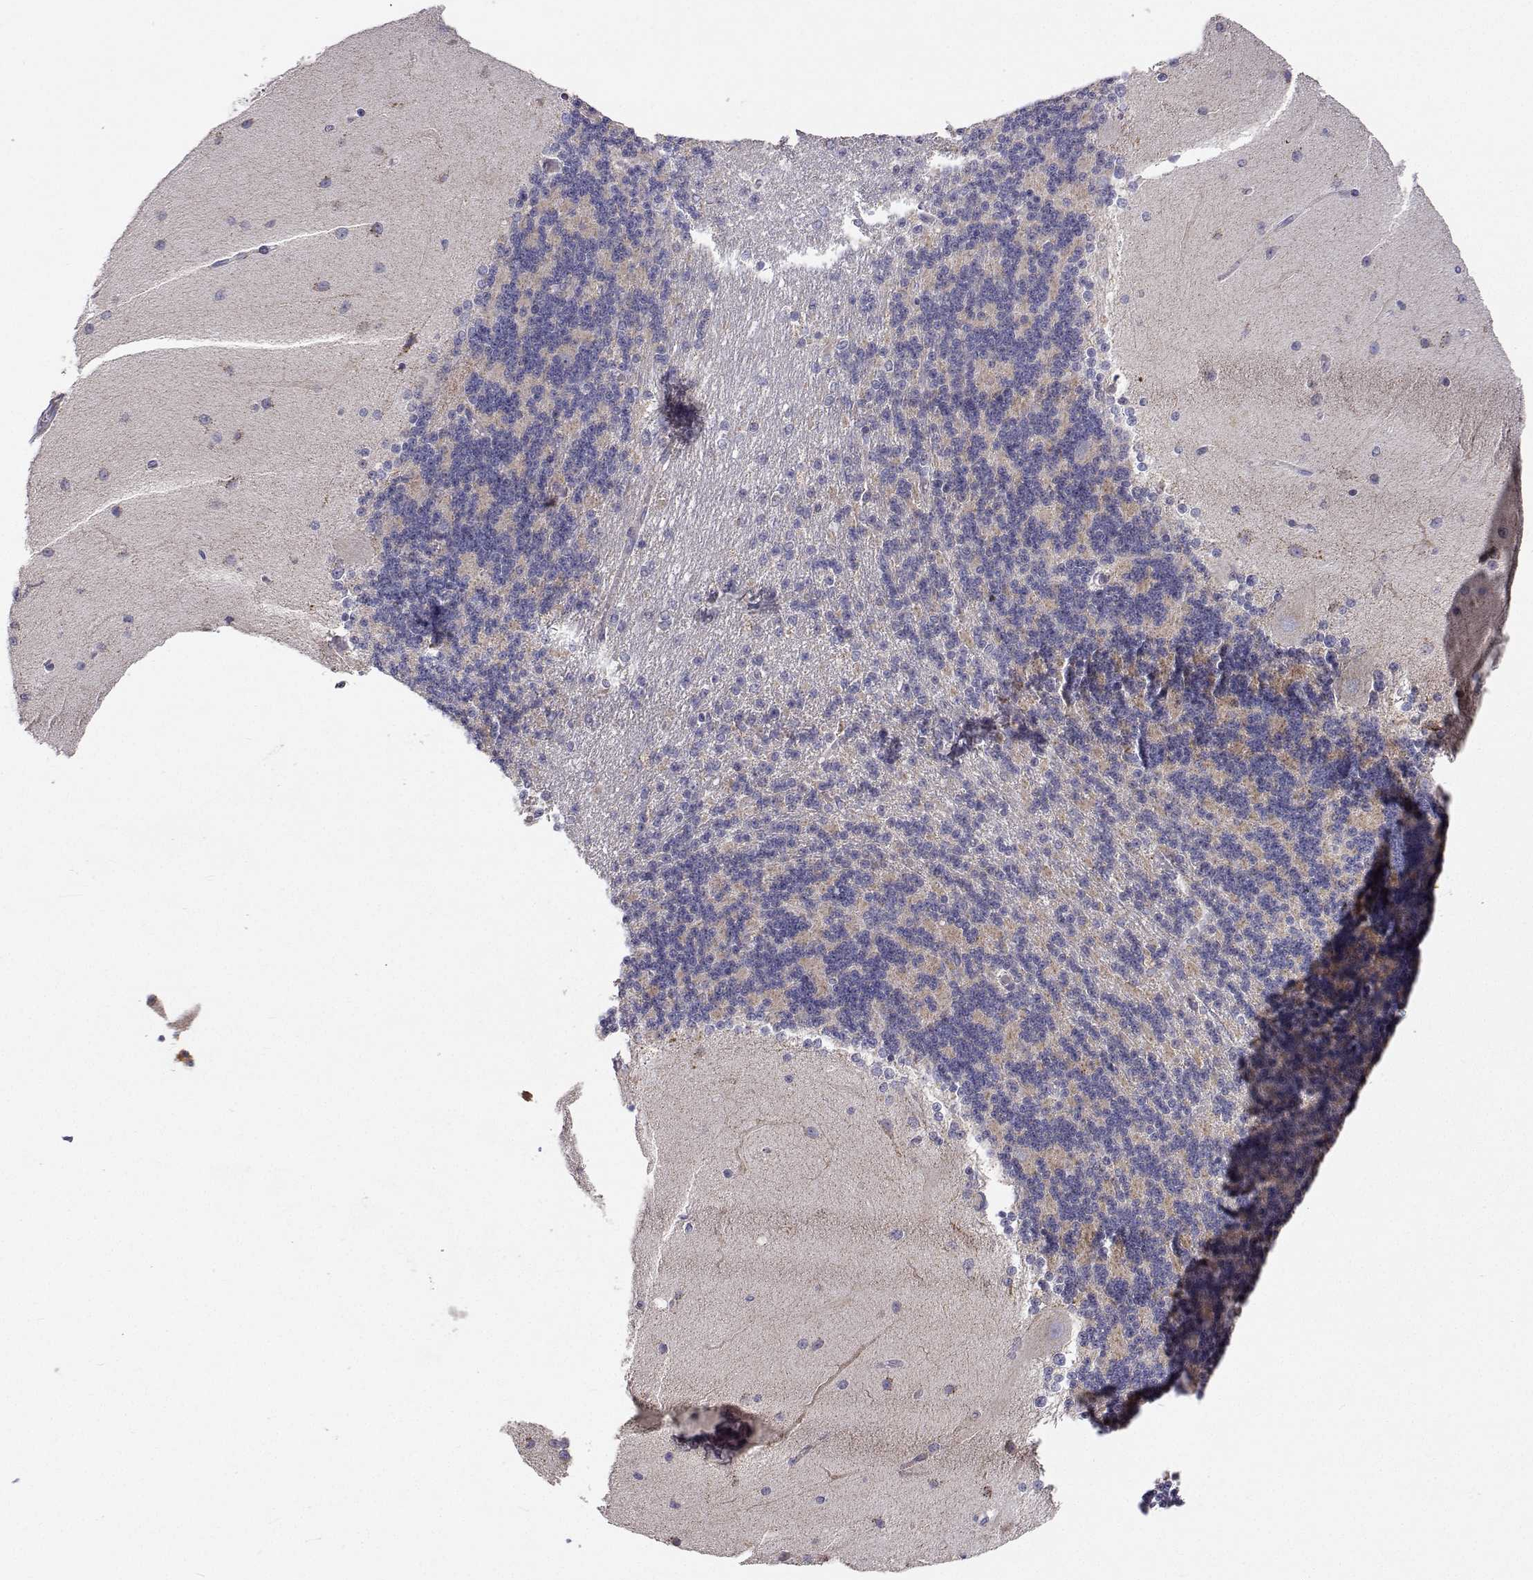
{"staining": {"intensity": "weak", "quantity": "25%-75%", "location": "cytoplasmic/membranous"}, "tissue": "cerebellum", "cell_type": "Cells in granular layer", "image_type": "normal", "snomed": [{"axis": "morphology", "description": "Normal tissue, NOS"}, {"axis": "topography", "description": "Cerebellum"}], "caption": "Immunohistochemistry (IHC) (DAB (3,3'-diaminobenzidine)) staining of unremarkable cerebellum exhibits weak cytoplasmic/membranous protein positivity in approximately 25%-75% of cells in granular layer.", "gene": "MRPL3", "patient": {"sex": "female", "age": 54}}